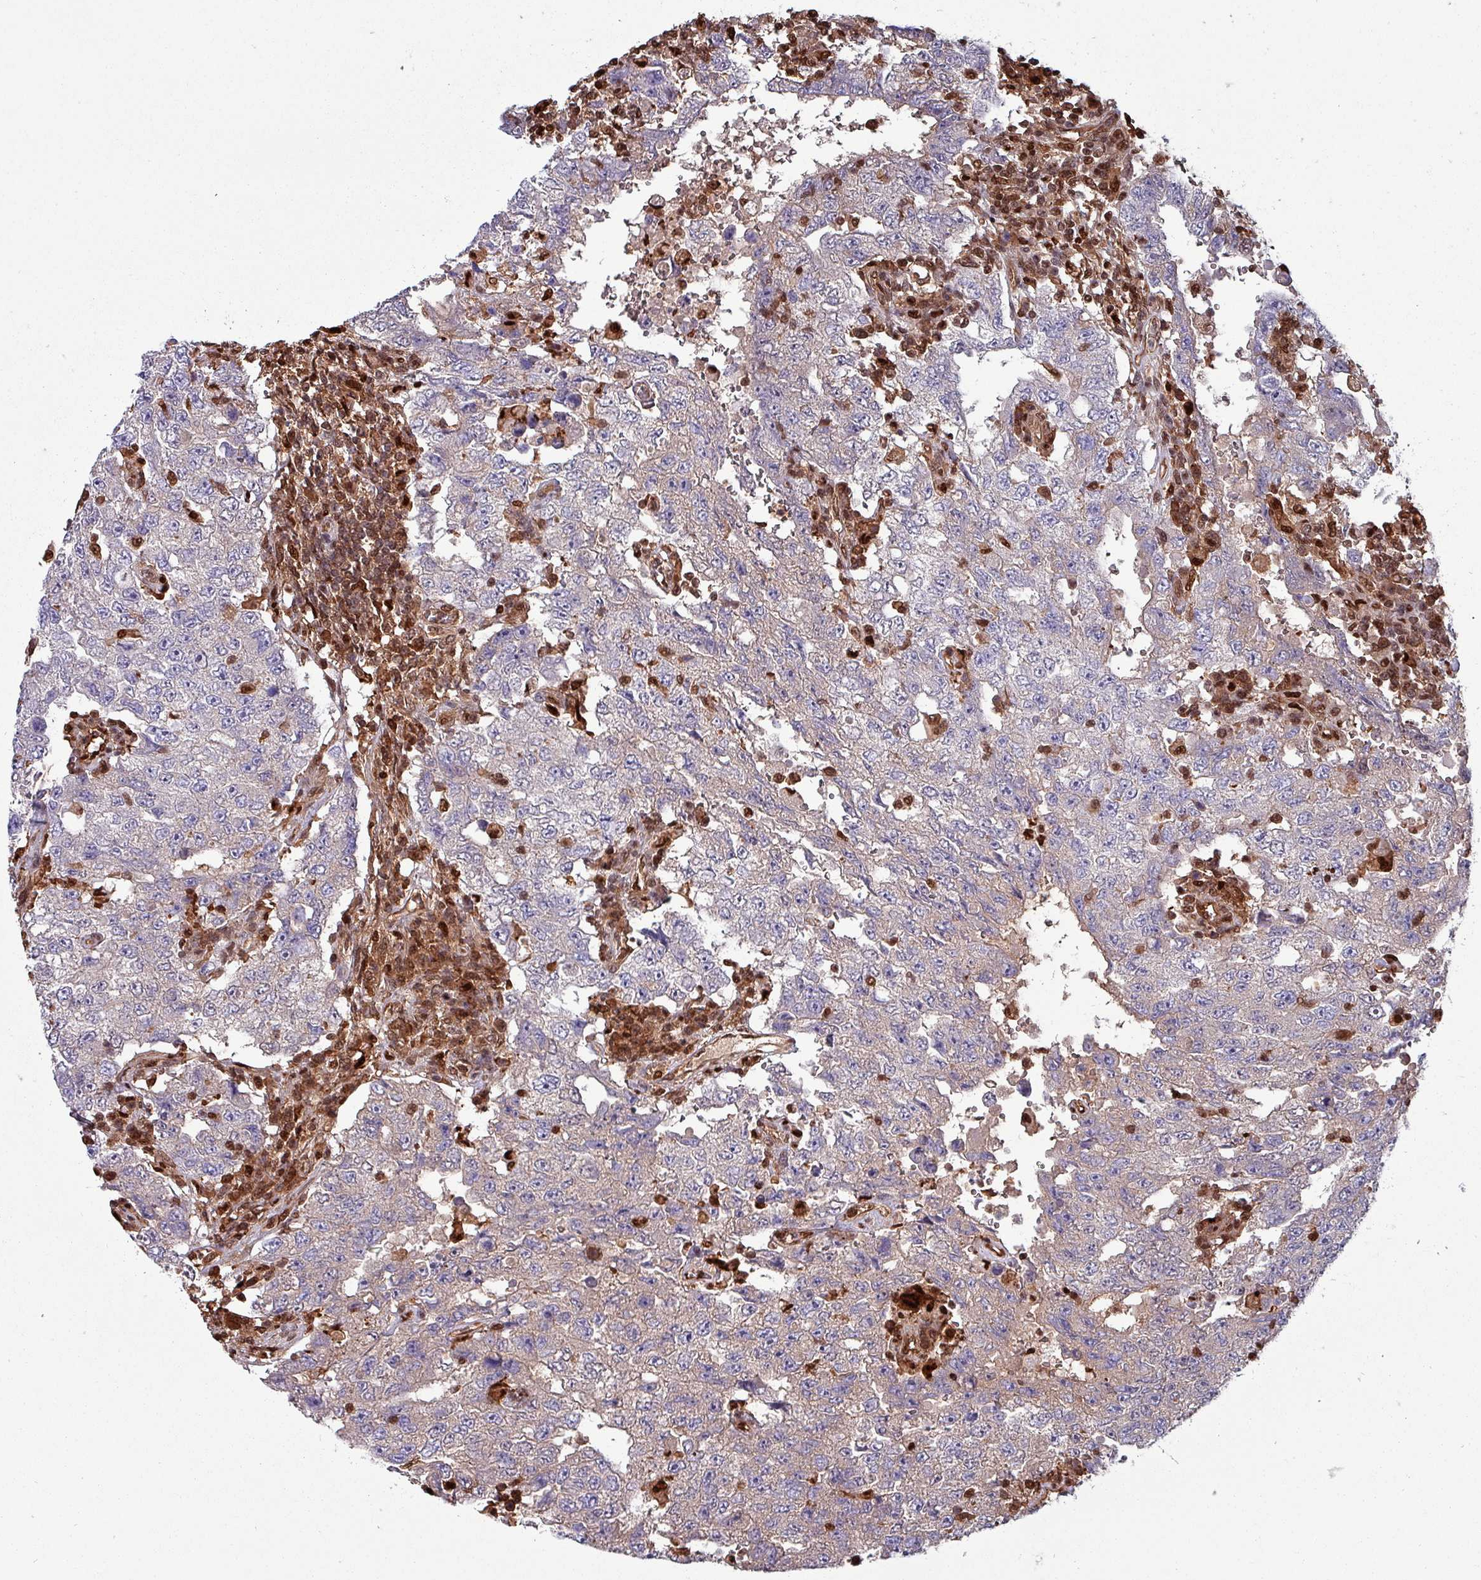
{"staining": {"intensity": "weak", "quantity": "<25%", "location": "cytoplasmic/membranous"}, "tissue": "testis cancer", "cell_type": "Tumor cells", "image_type": "cancer", "snomed": [{"axis": "morphology", "description": "Carcinoma, Embryonal, NOS"}, {"axis": "topography", "description": "Testis"}], "caption": "High power microscopy photomicrograph of an IHC micrograph of testis embryonal carcinoma, revealing no significant staining in tumor cells.", "gene": "PSMB8", "patient": {"sex": "male", "age": 26}}